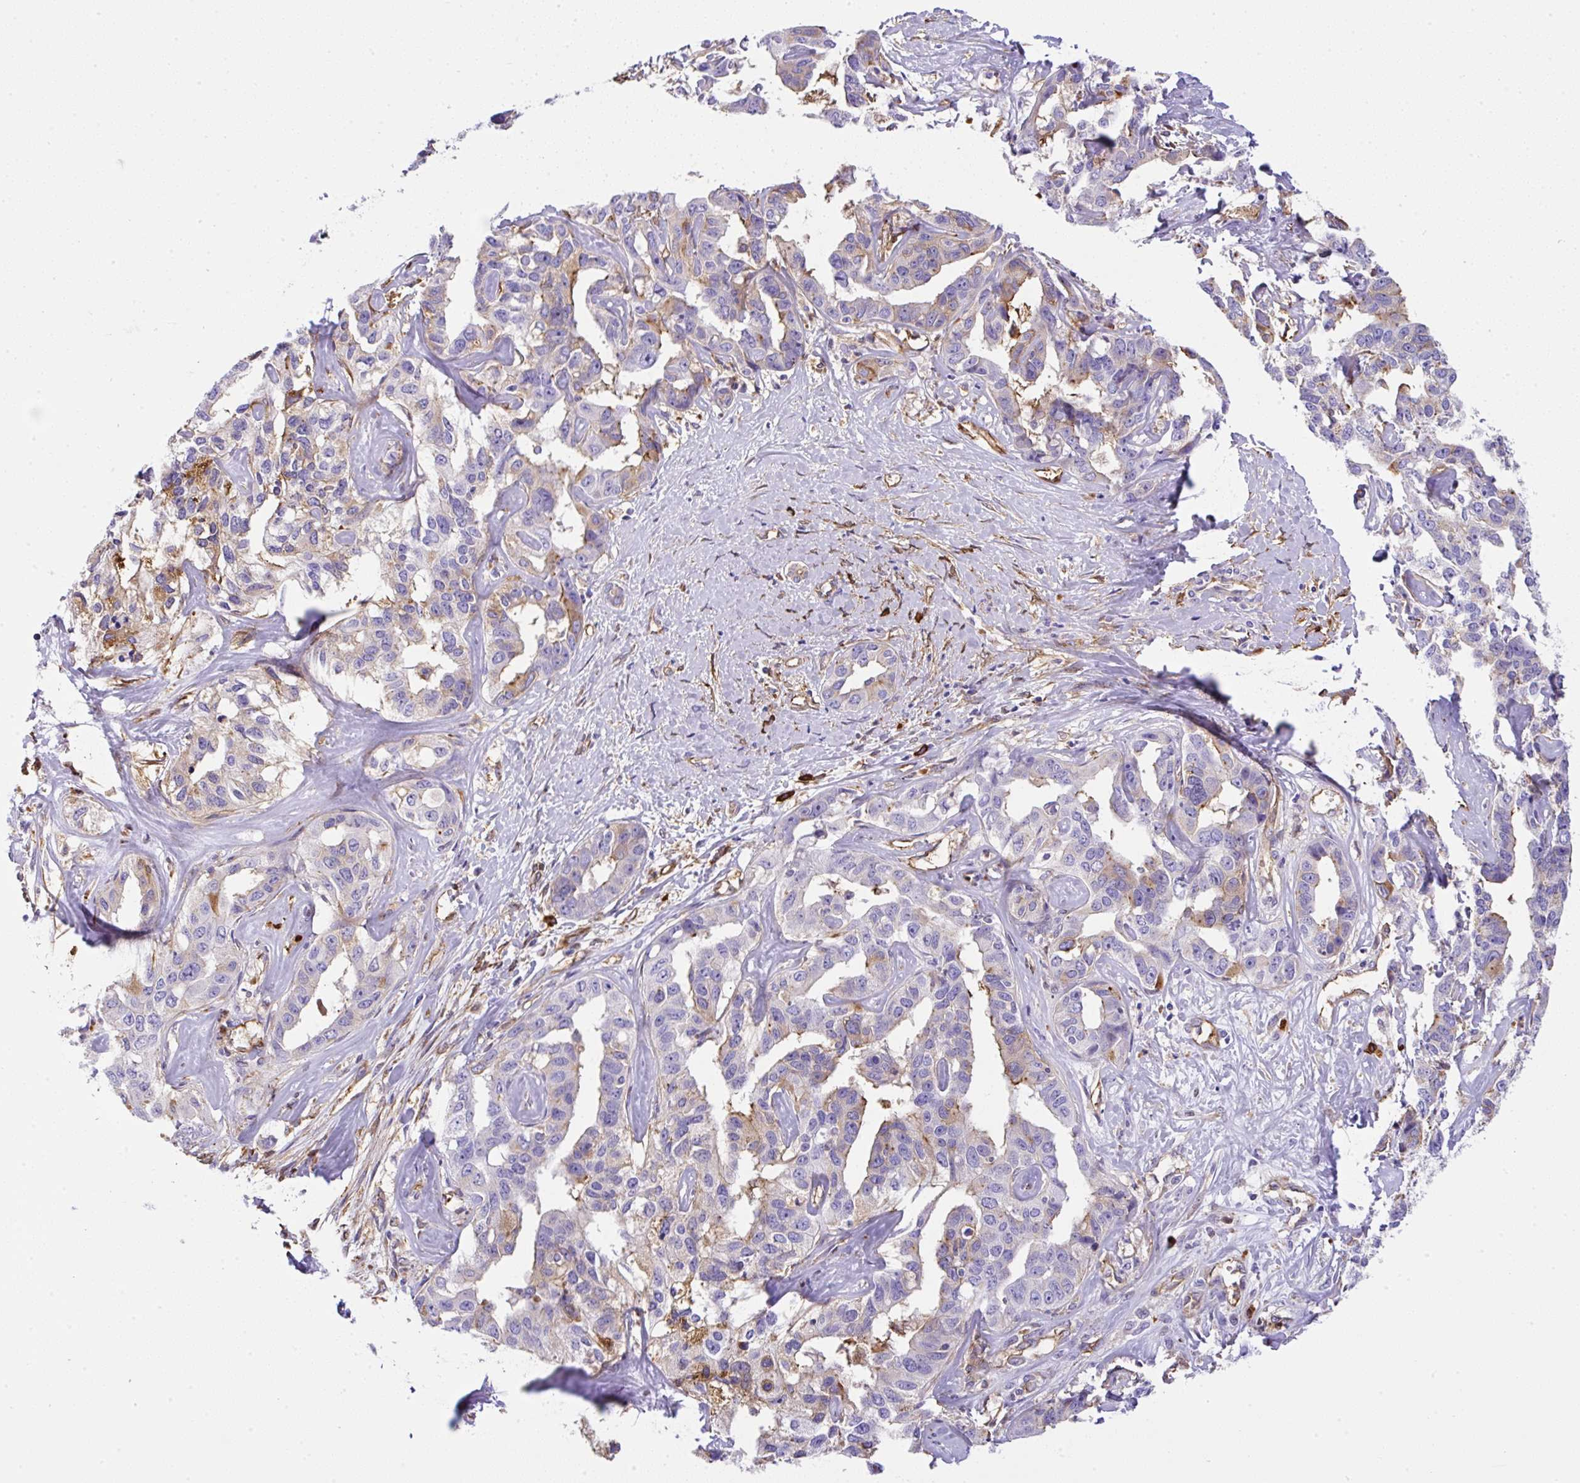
{"staining": {"intensity": "negative", "quantity": "none", "location": "none"}, "tissue": "liver cancer", "cell_type": "Tumor cells", "image_type": "cancer", "snomed": [{"axis": "morphology", "description": "Cholangiocarcinoma"}, {"axis": "topography", "description": "Liver"}], "caption": "This is an immunohistochemistry (IHC) photomicrograph of human liver cancer (cholangiocarcinoma). There is no expression in tumor cells.", "gene": "MAGEB5", "patient": {"sex": "male", "age": 59}}